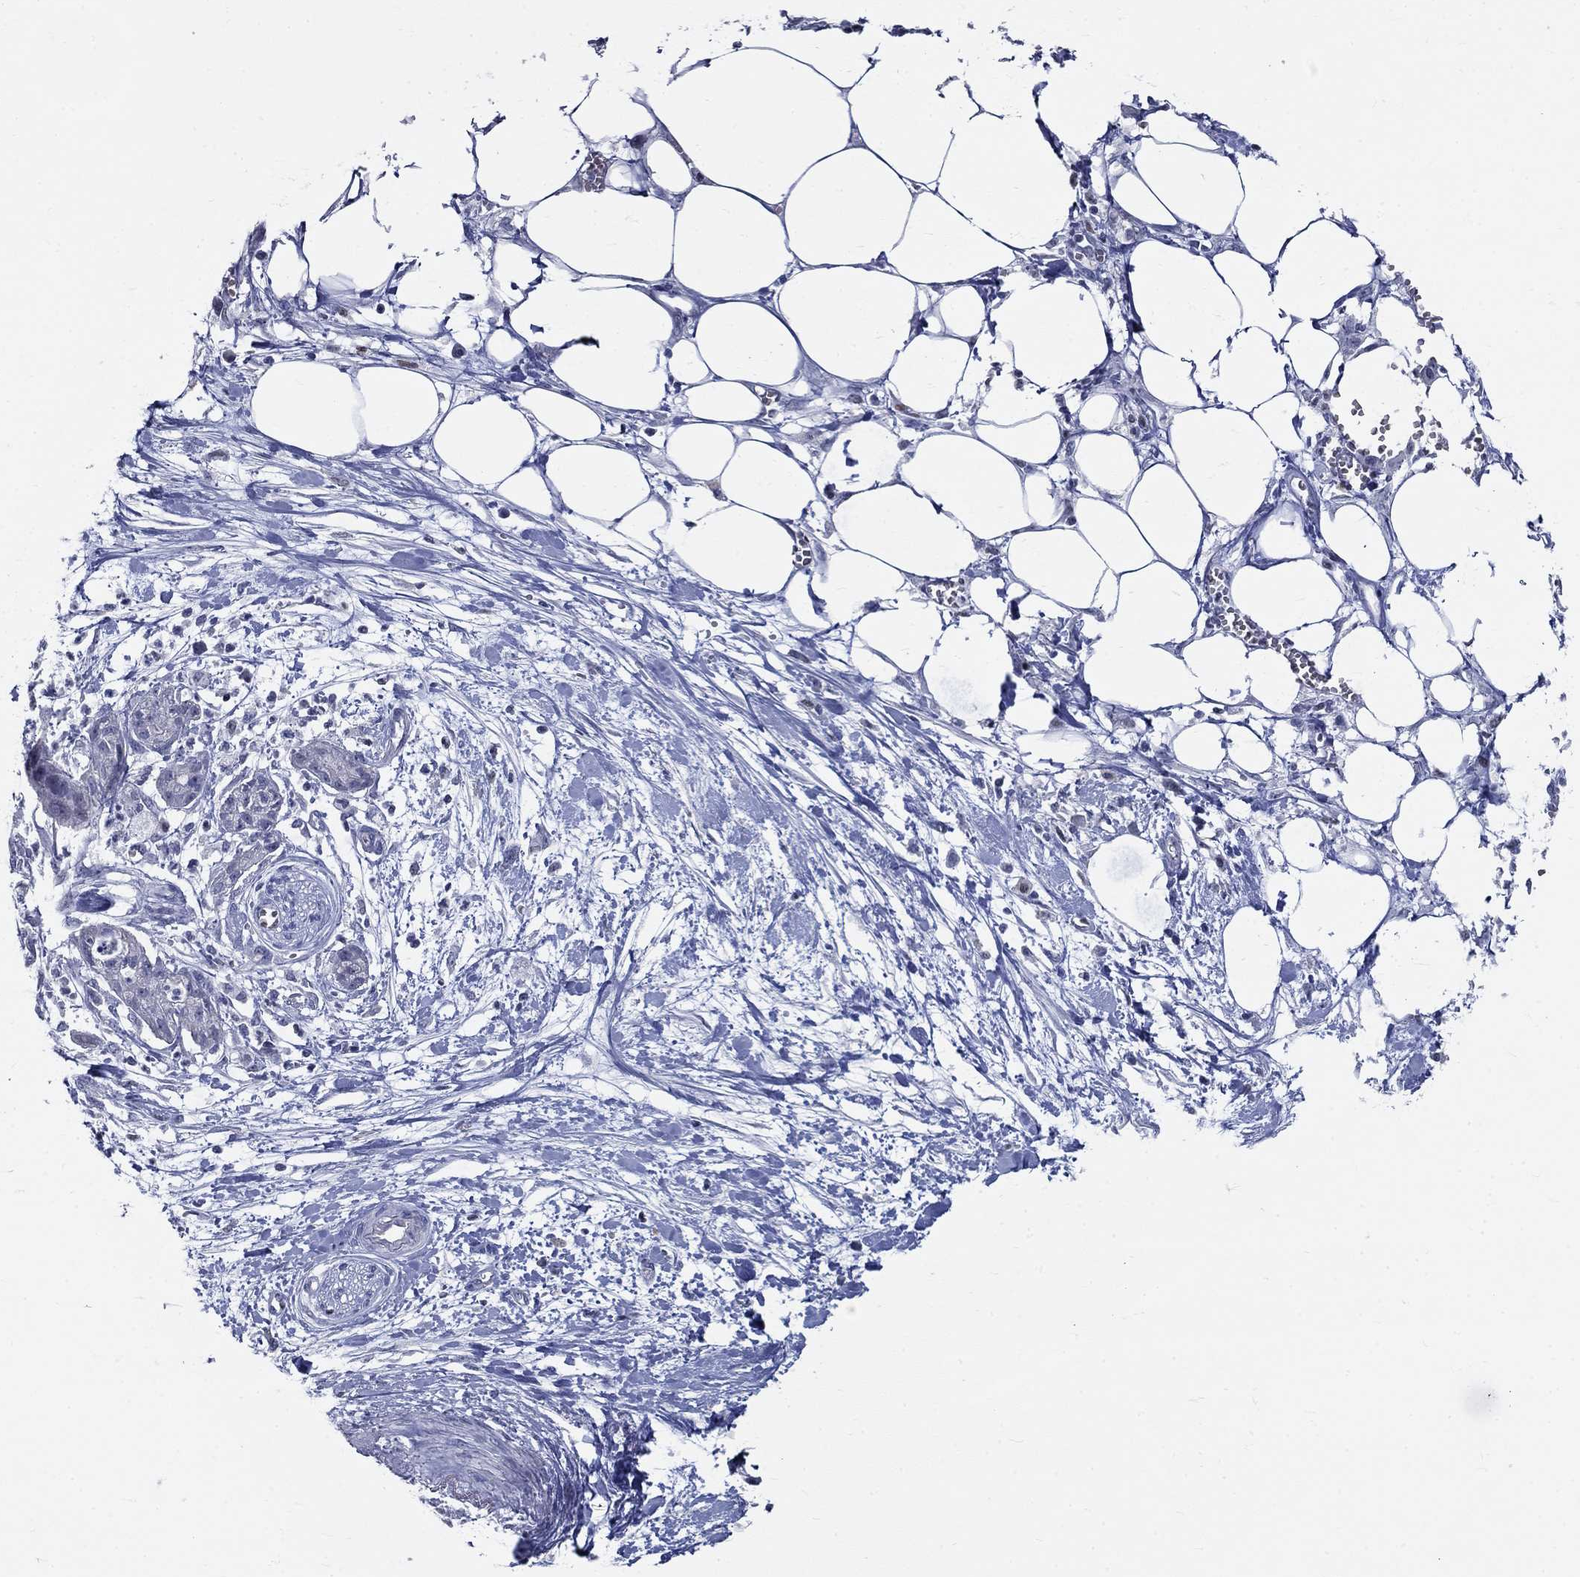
{"staining": {"intensity": "negative", "quantity": "none", "location": "none"}, "tissue": "pancreatic cancer", "cell_type": "Tumor cells", "image_type": "cancer", "snomed": [{"axis": "morphology", "description": "Normal tissue, NOS"}, {"axis": "morphology", "description": "Adenocarcinoma, NOS"}, {"axis": "topography", "description": "Lymph node"}, {"axis": "topography", "description": "Pancreas"}], "caption": "IHC micrograph of neoplastic tissue: adenocarcinoma (pancreatic) stained with DAB (3,3'-diaminobenzidine) displays no significant protein staining in tumor cells.", "gene": "GUCA1A", "patient": {"sex": "female", "age": 58}}